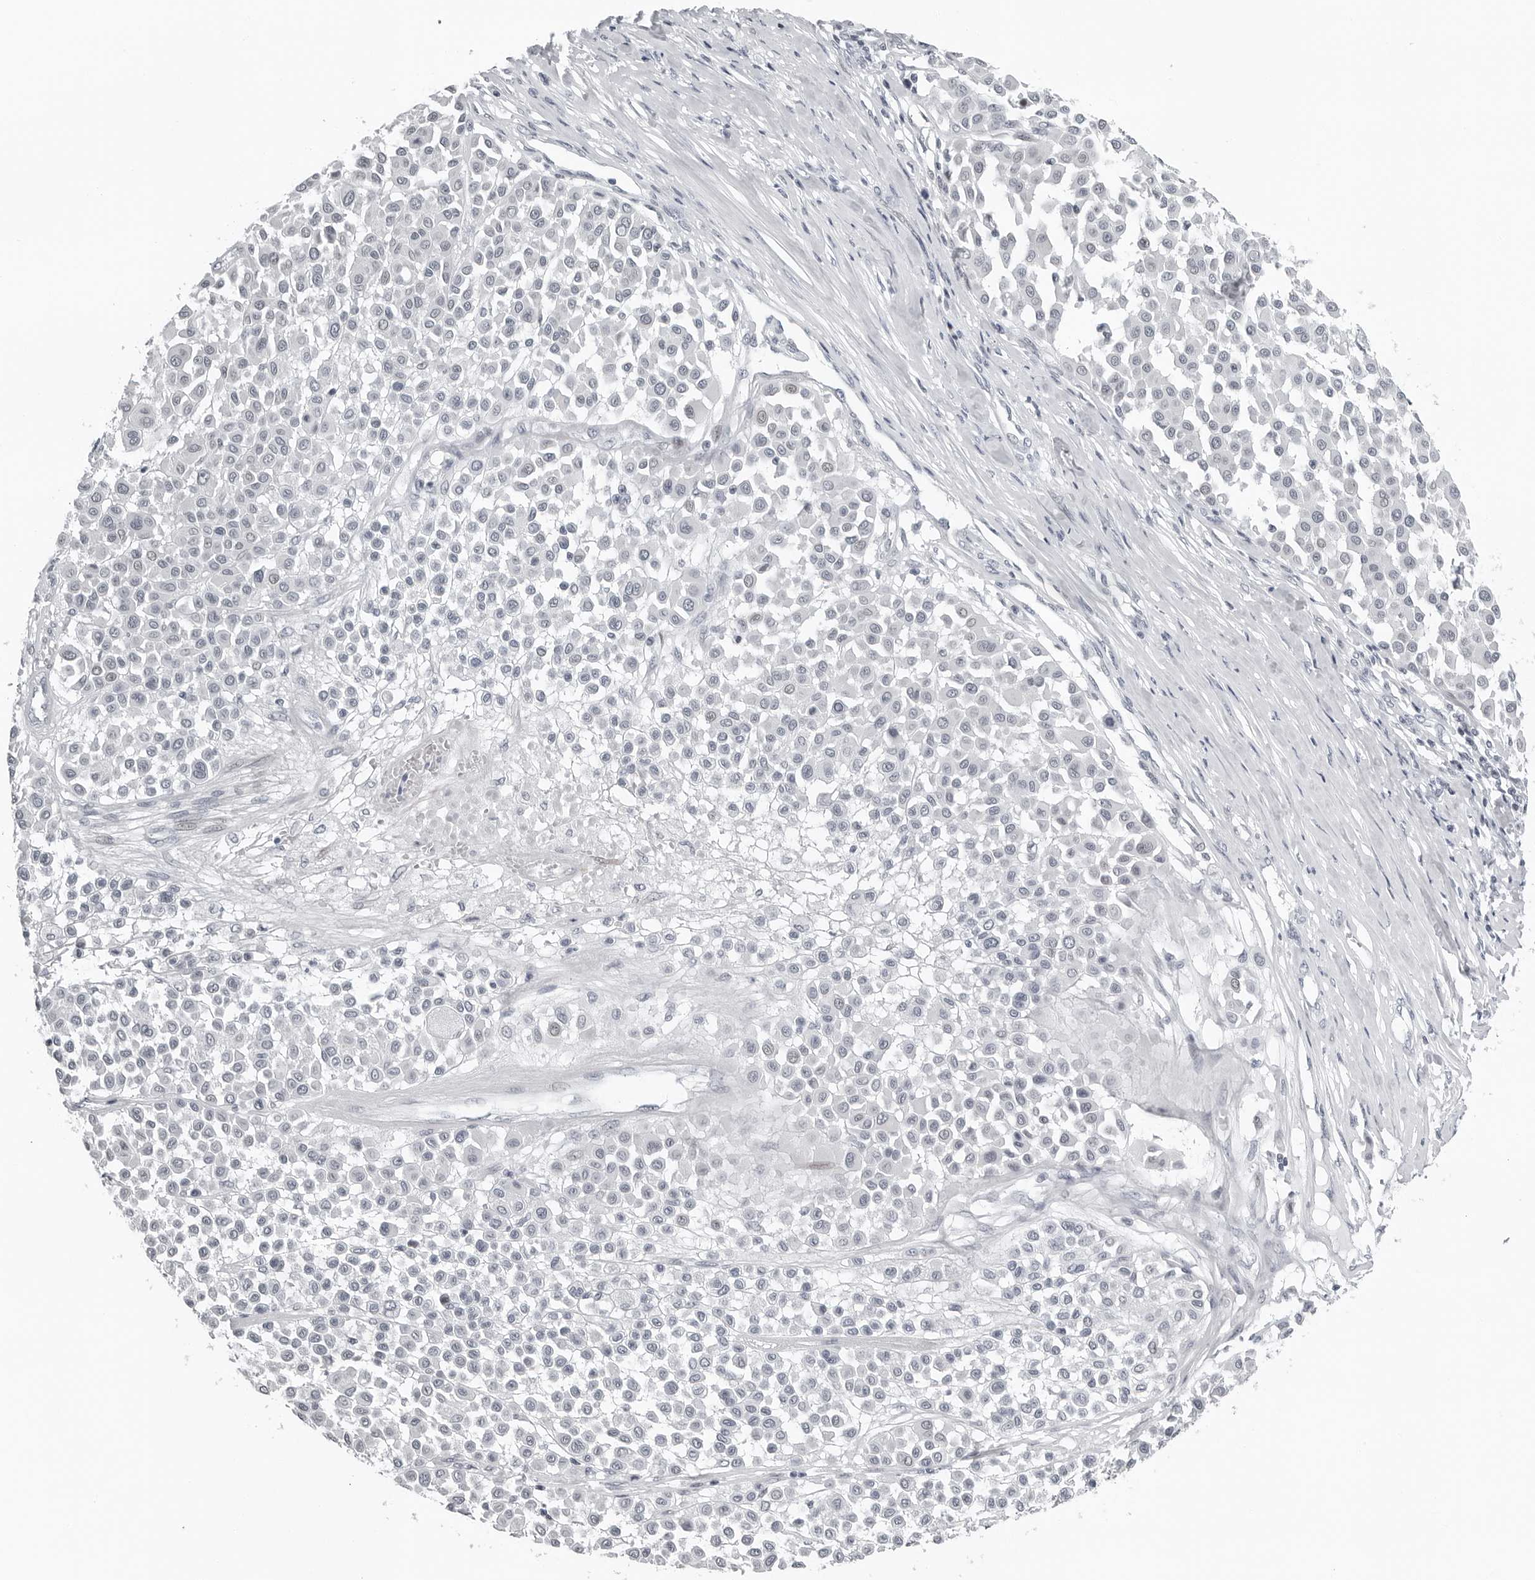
{"staining": {"intensity": "negative", "quantity": "none", "location": "none"}, "tissue": "melanoma", "cell_type": "Tumor cells", "image_type": "cancer", "snomed": [{"axis": "morphology", "description": "Malignant melanoma, Metastatic site"}, {"axis": "topography", "description": "Soft tissue"}], "caption": "A micrograph of human malignant melanoma (metastatic site) is negative for staining in tumor cells.", "gene": "PPP1R42", "patient": {"sex": "male", "age": 41}}